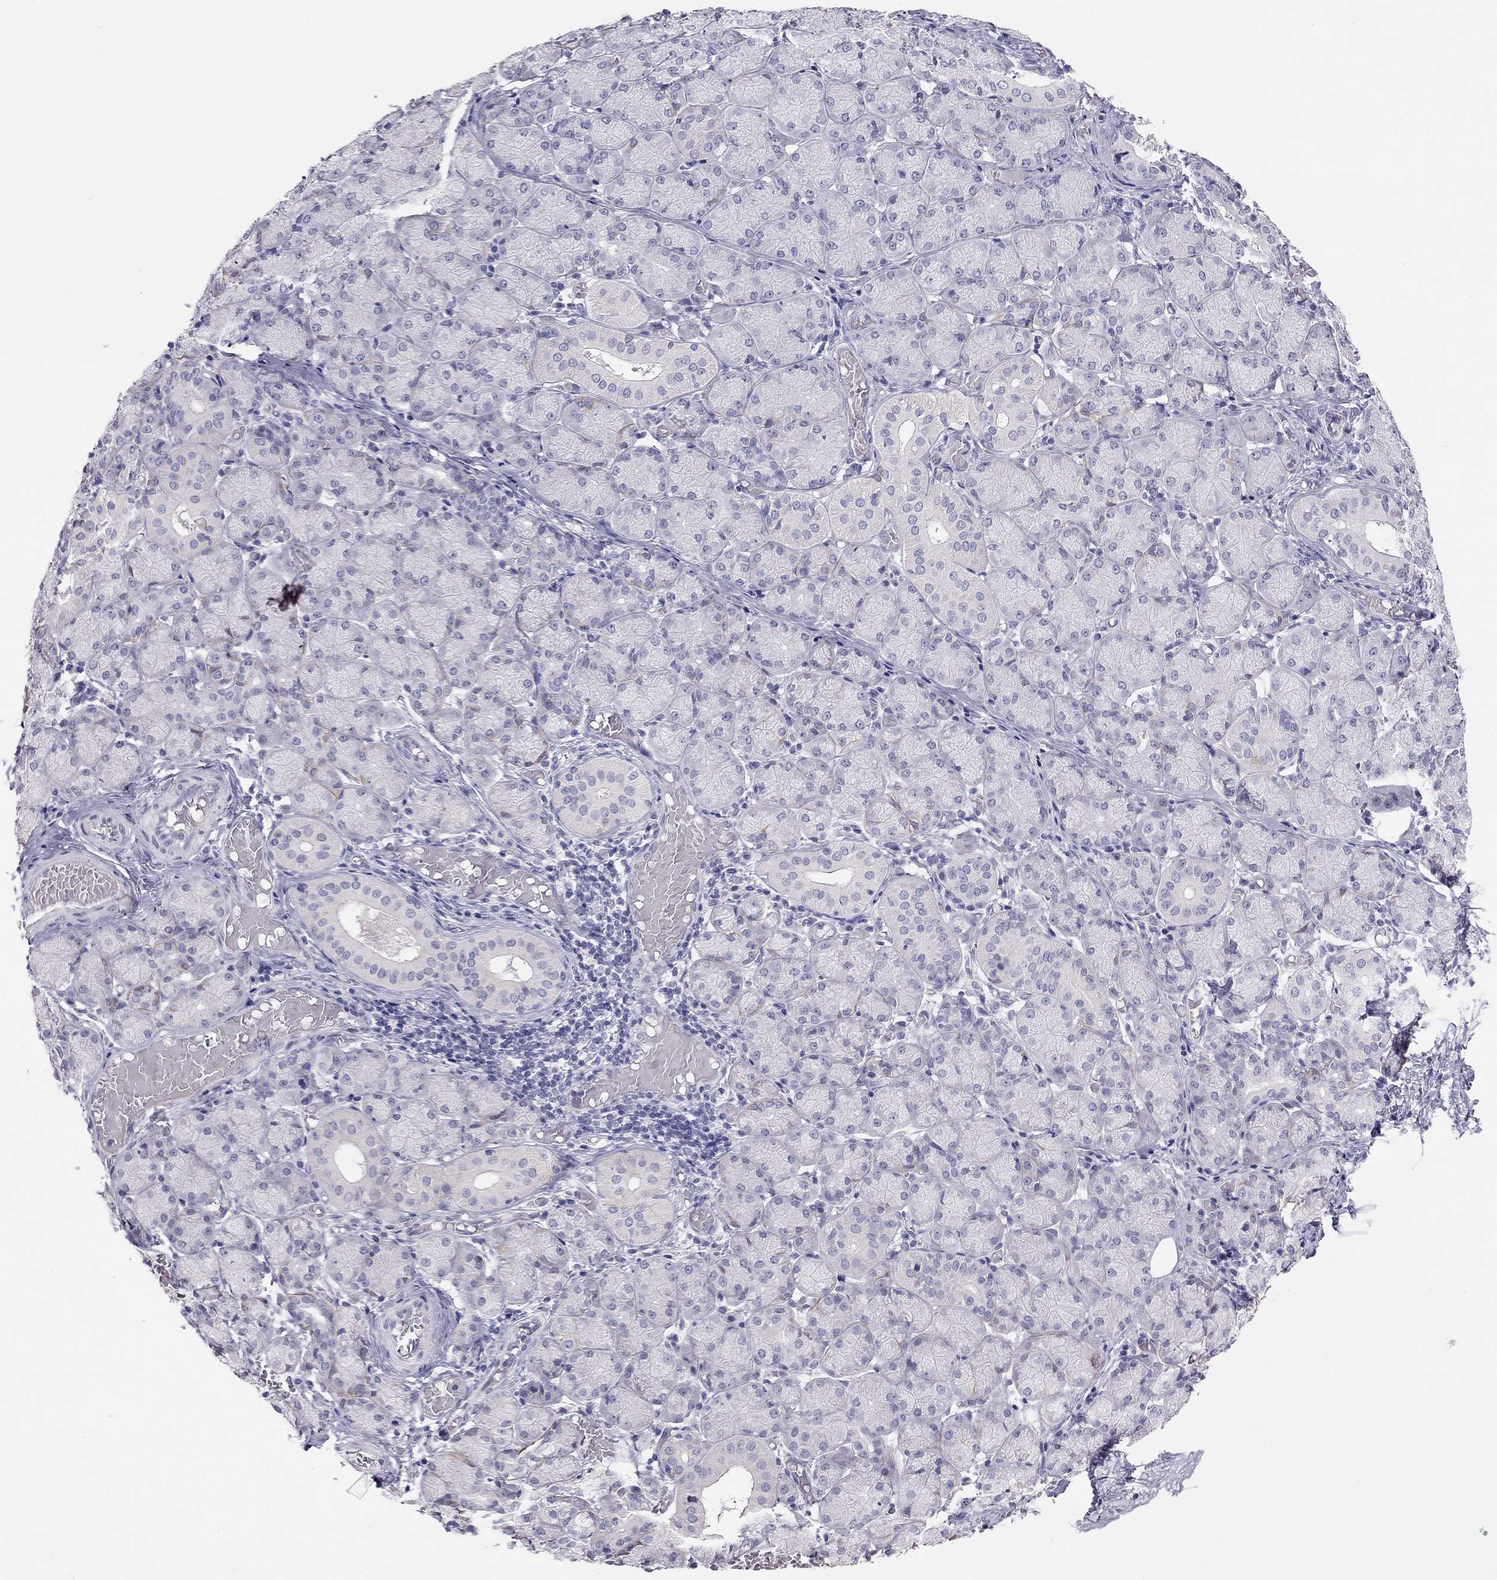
{"staining": {"intensity": "negative", "quantity": "none", "location": "none"}, "tissue": "salivary gland", "cell_type": "Glandular cells", "image_type": "normal", "snomed": [{"axis": "morphology", "description": "Normal tissue, NOS"}, {"axis": "topography", "description": "Salivary gland"}, {"axis": "topography", "description": "Peripheral nerve tissue"}], "caption": "IHC image of benign salivary gland stained for a protein (brown), which reveals no staining in glandular cells. (Brightfield microscopy of DAB immunohistochemistry at high magnification).", "gene": "KCNV2", "patient": {"sex": "female", "age": 24}}